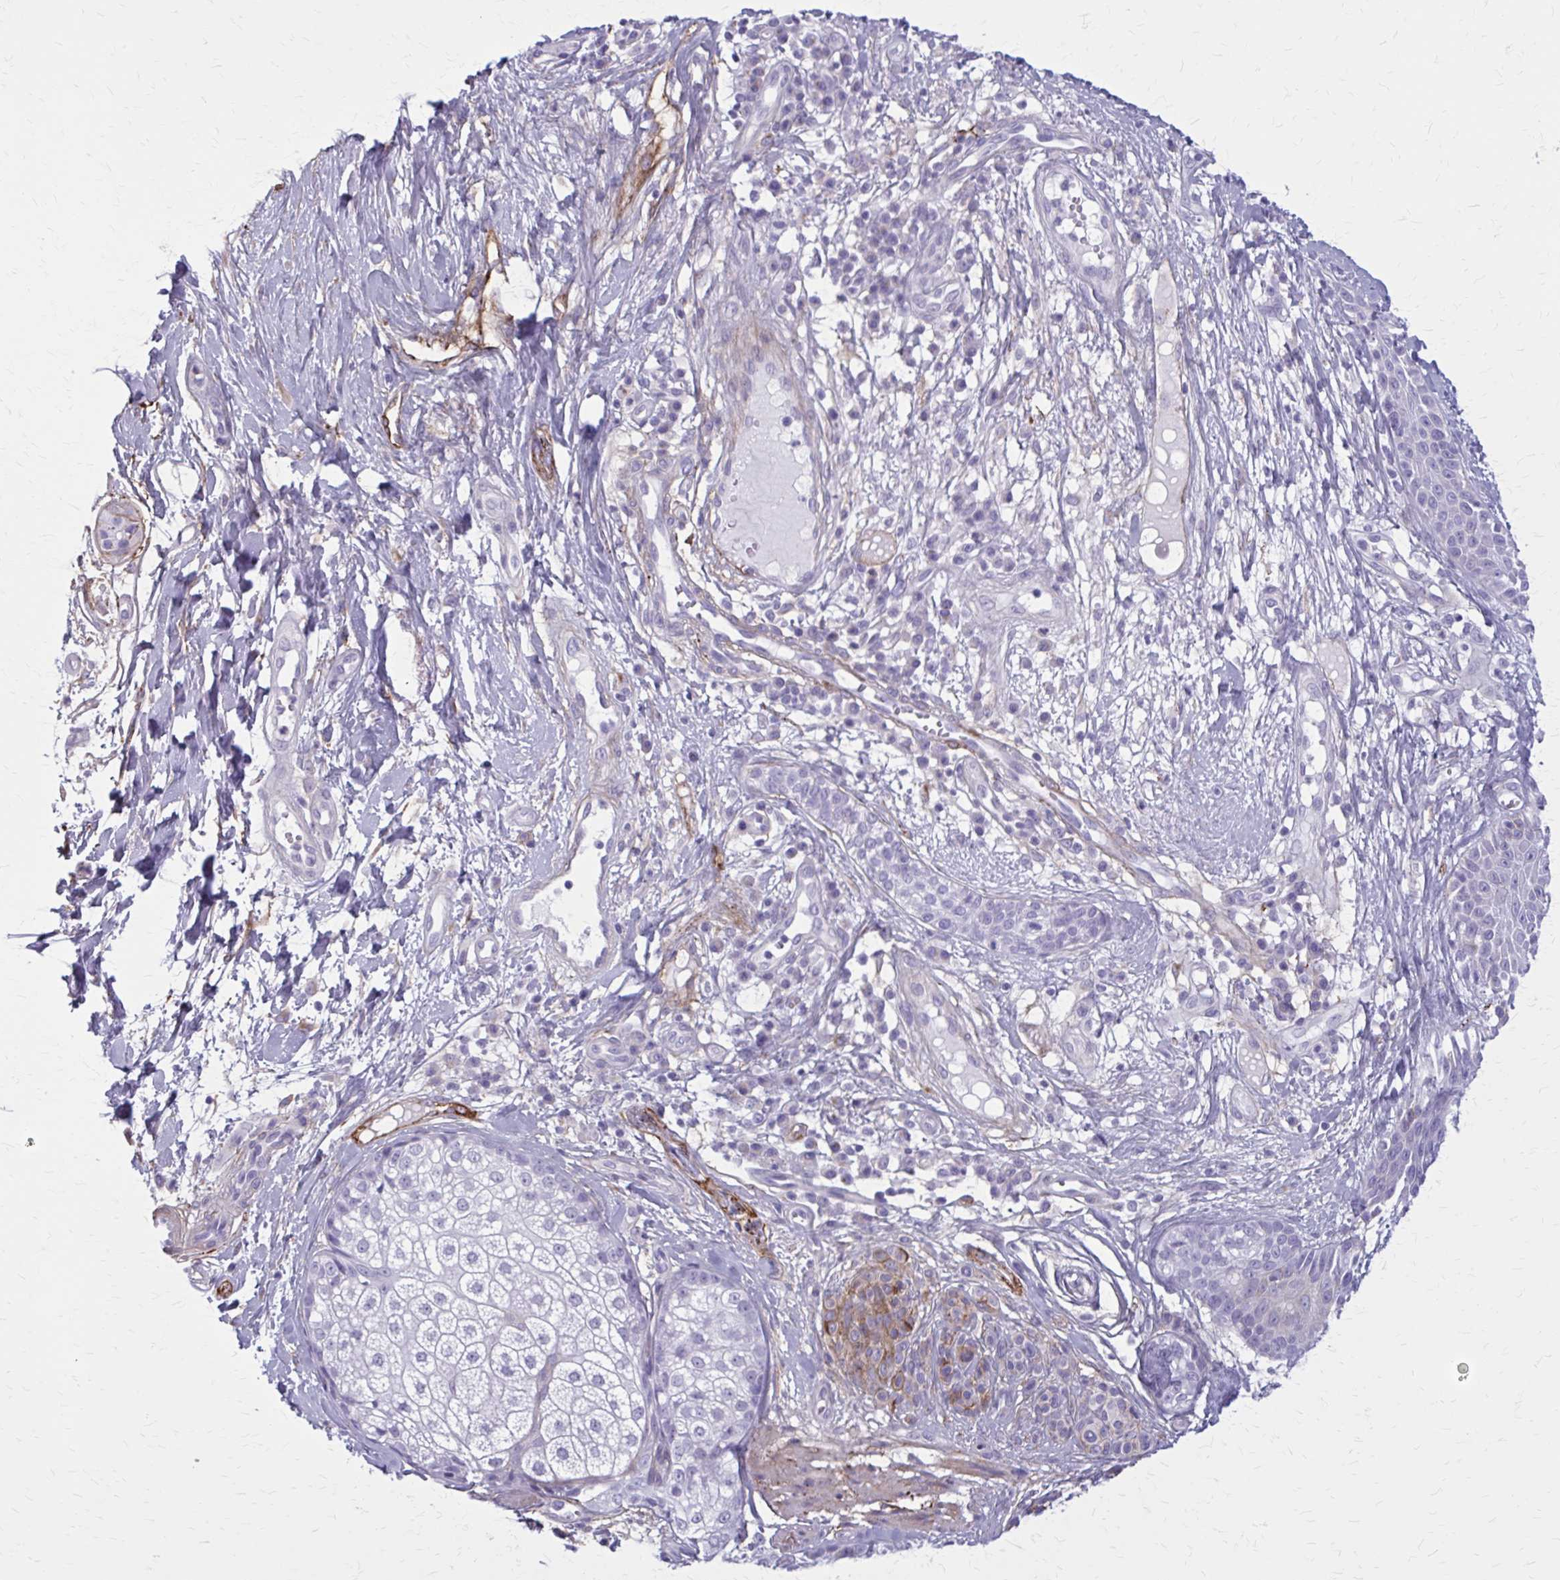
{"staining": {"intensity": "negative", "quantity": "none", "location": "none"}, "tissue": "skin cancer", "cell_type": "Tumor cells", "image_type": "cancer", "snomed": [{"axis": "morphology", "description": "Basal cell carcinoma"}, {"axis": "topography", "description": "Skin"}], "caption": "Skin basal cell carcinoma was stained to show a protein in brown. There is no significant positivity in tumor cells.", "gene": "AKAP12", "patient": {"sex": "female", "age": 89}}